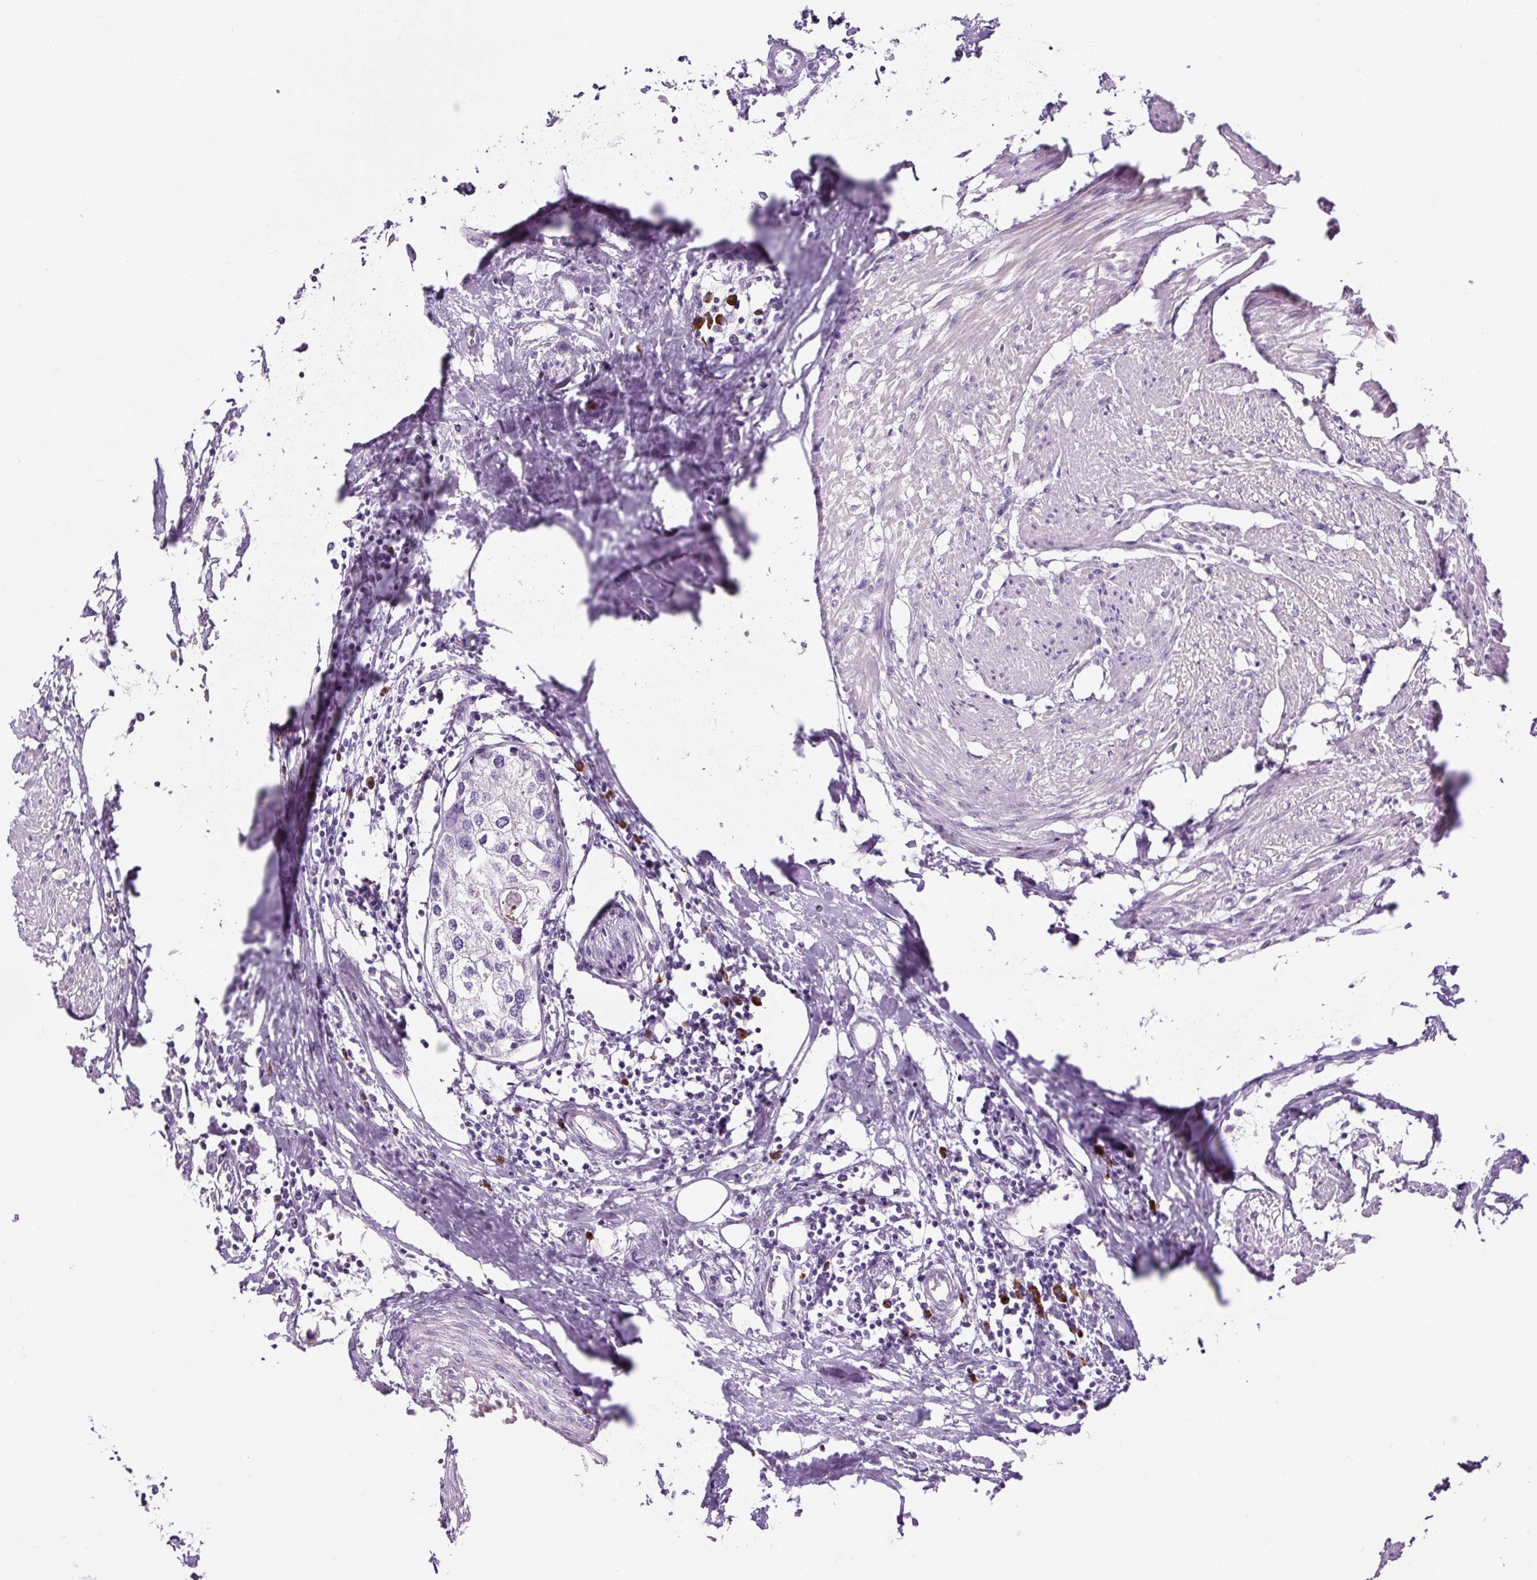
{"staining": {"intensity": "negative", "quantity": "none", "location": "none"}, "tissue": "urothelial cancer", "cell_type": "Tumor cells", "image_type": "cancer", "snomed": [{"axis": "morphology", "description": "Urothelial carcinoma, High grade"}, {"axis": "topography", "description": "Urinary bladder"}], "caption": "Immunohistochemistry photomicrograph of human urothelial cancer stained for a protein (brown), which shows no staining in tumor cells.", "gene": "RNF212B", "patient": {"sex": "male", "age": 64}}